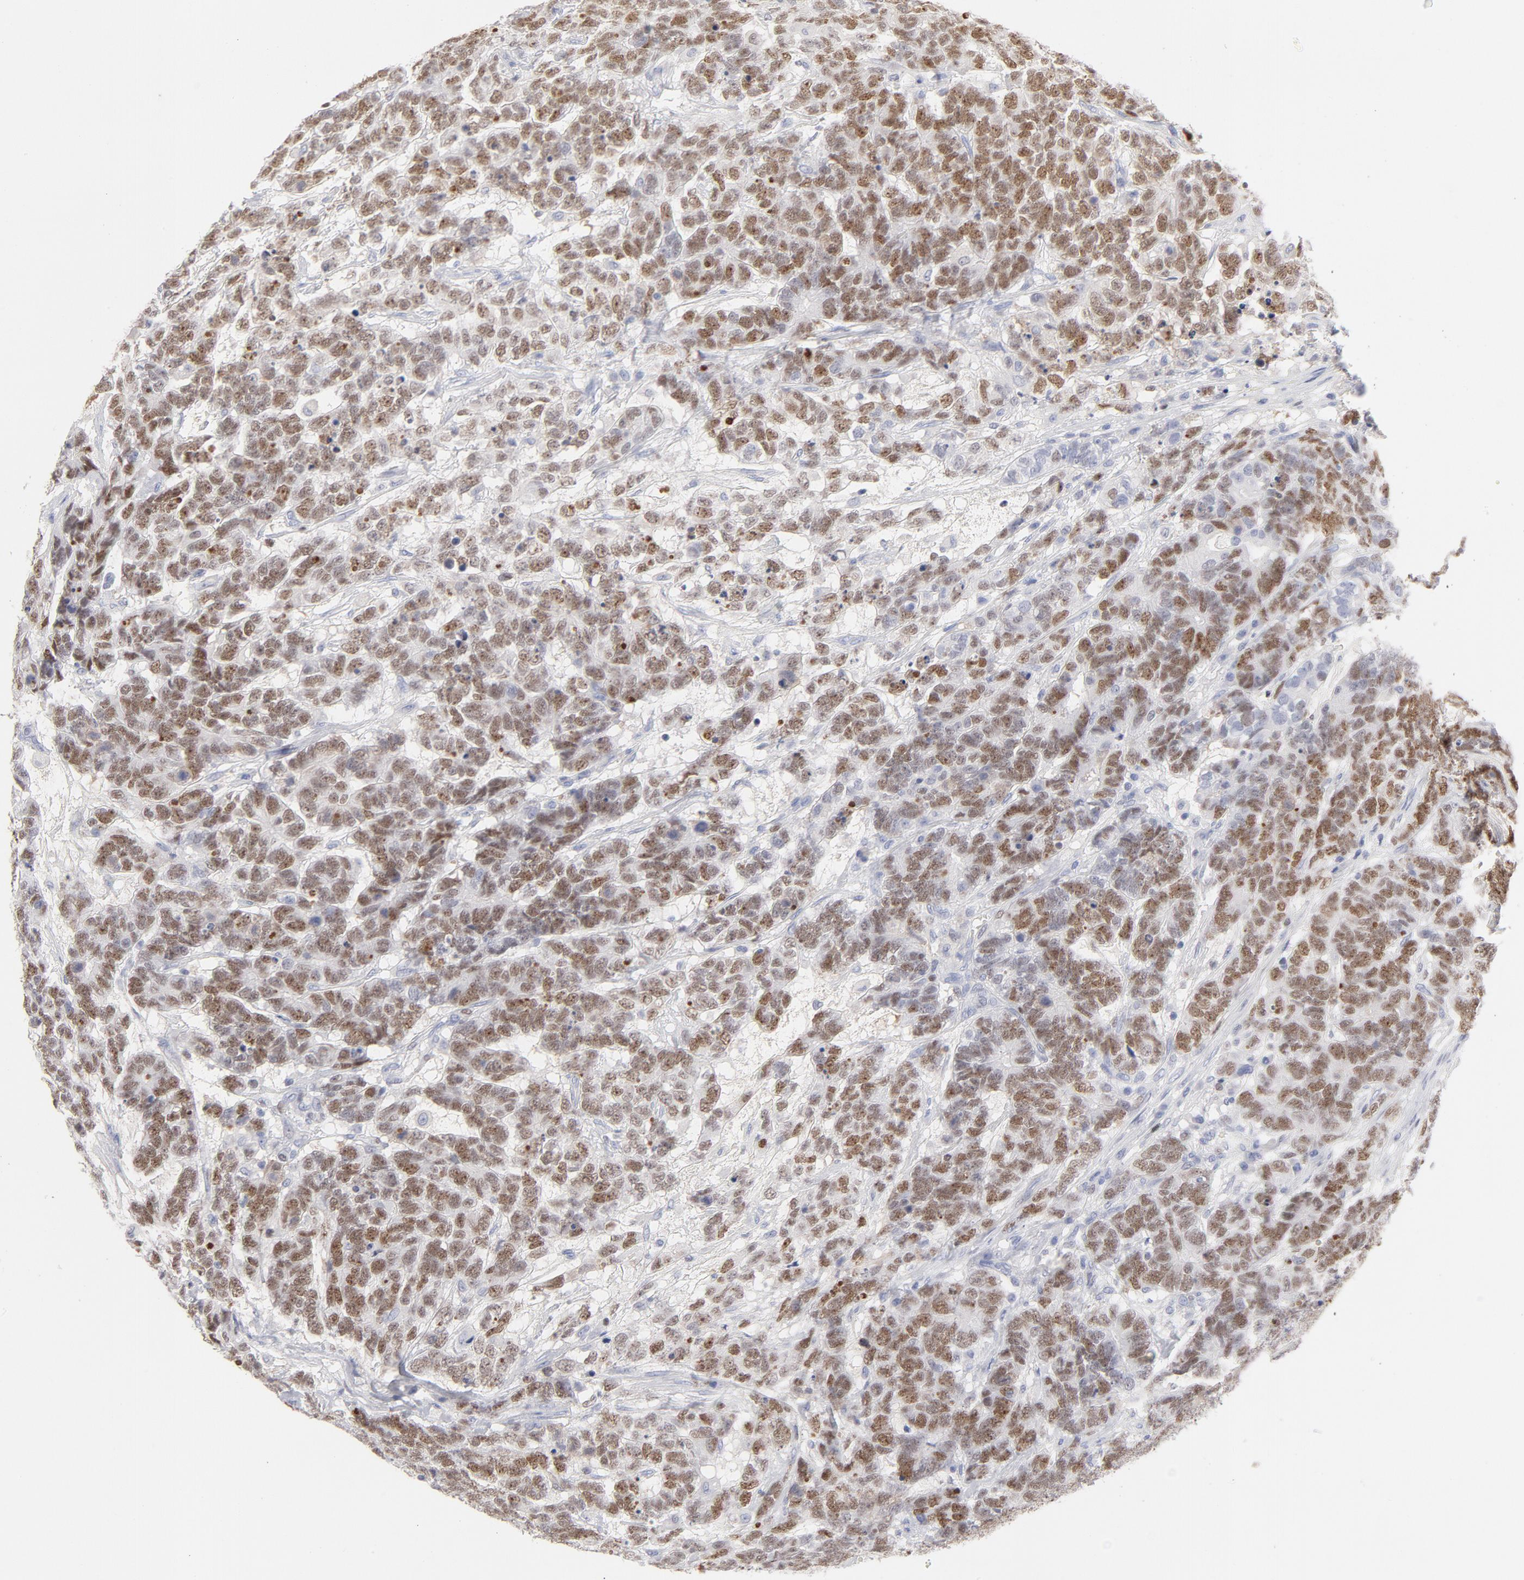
{"staining": {"intensity": "moderate", "quantity": ">75%", "location": "nuclear"}, "tissue": "testis cancer", "cell_type": "Tumor cells", "image_type": "cancer", "snomed": [{"axis": "morphology", "description": "Carcinoma, Embryonal, NOS"}, {"axis": "topography", "description": "Testis"}], "caption": "Protein staining by immunohistochemistry exhibits moderate nuclear staining in about >75% of tumor cells in testis cancer.", "gene": "MCM7", "patient": {"sex": "male", "age": 26}}